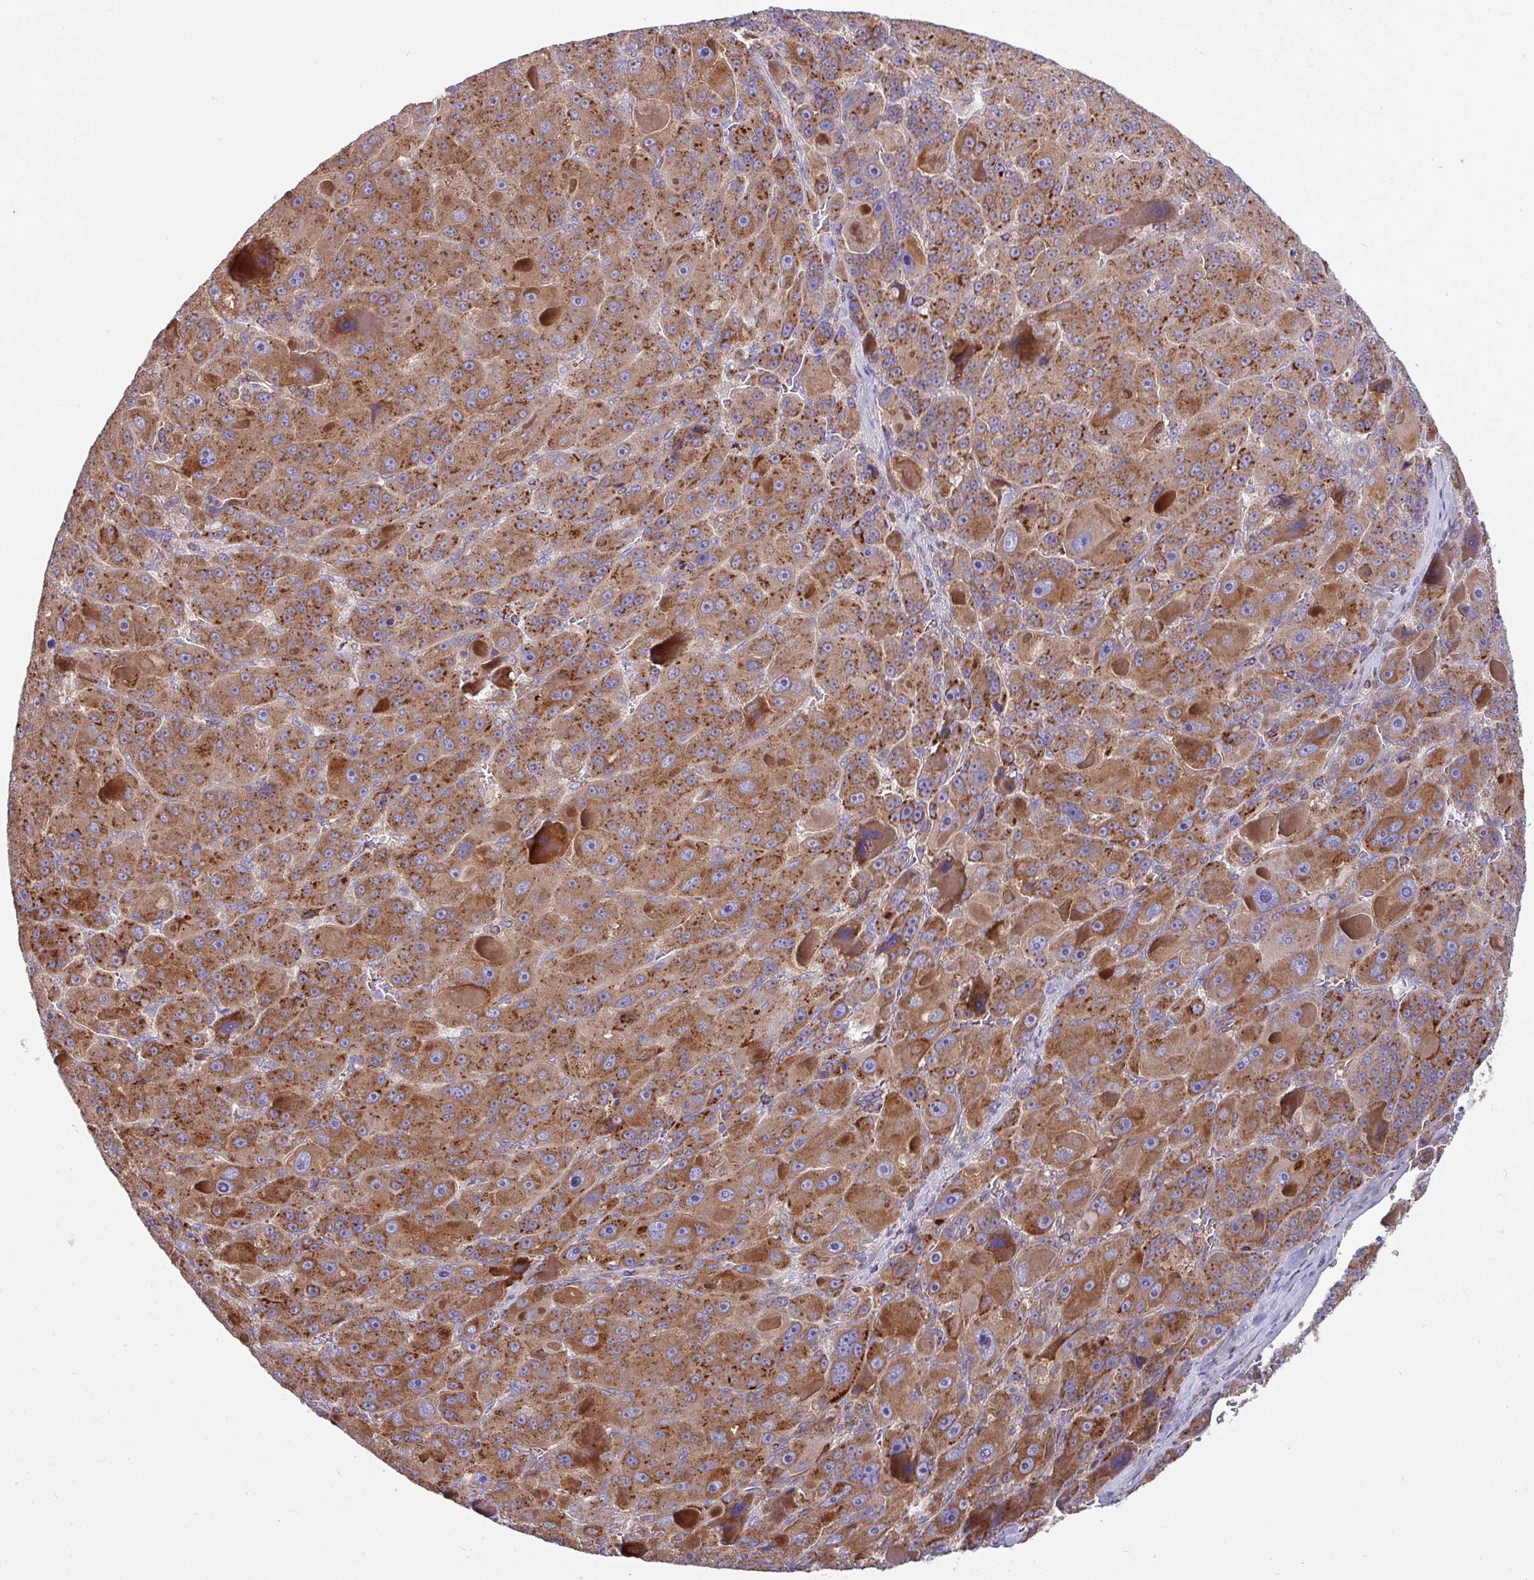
{"staining": {"intensity": "strong", "quantity": ">75%", "location": "cytoplasmic/membranous"}, "tissue": "liver cancer", "cell_type": "Tumor cells", "image_type": "cancer", "snomed": [{"axis": "morphology", "description": "Carcinoma, Hepatocellular, NOS"}, {"axis": "topography", "description": "Liver"}], "caption": "High-power microscopy captured an immunohistochemistry histopathology image of hepatocellular carcinoma (liver), revealing strong cytoplasmic/membranous positivity in about >75% of tumor cells. (brown staining indicates protein expression, while blue staining denotes nuclei).", "gene": "LSM12", "patient": {"sex": "male", "age": 76}}